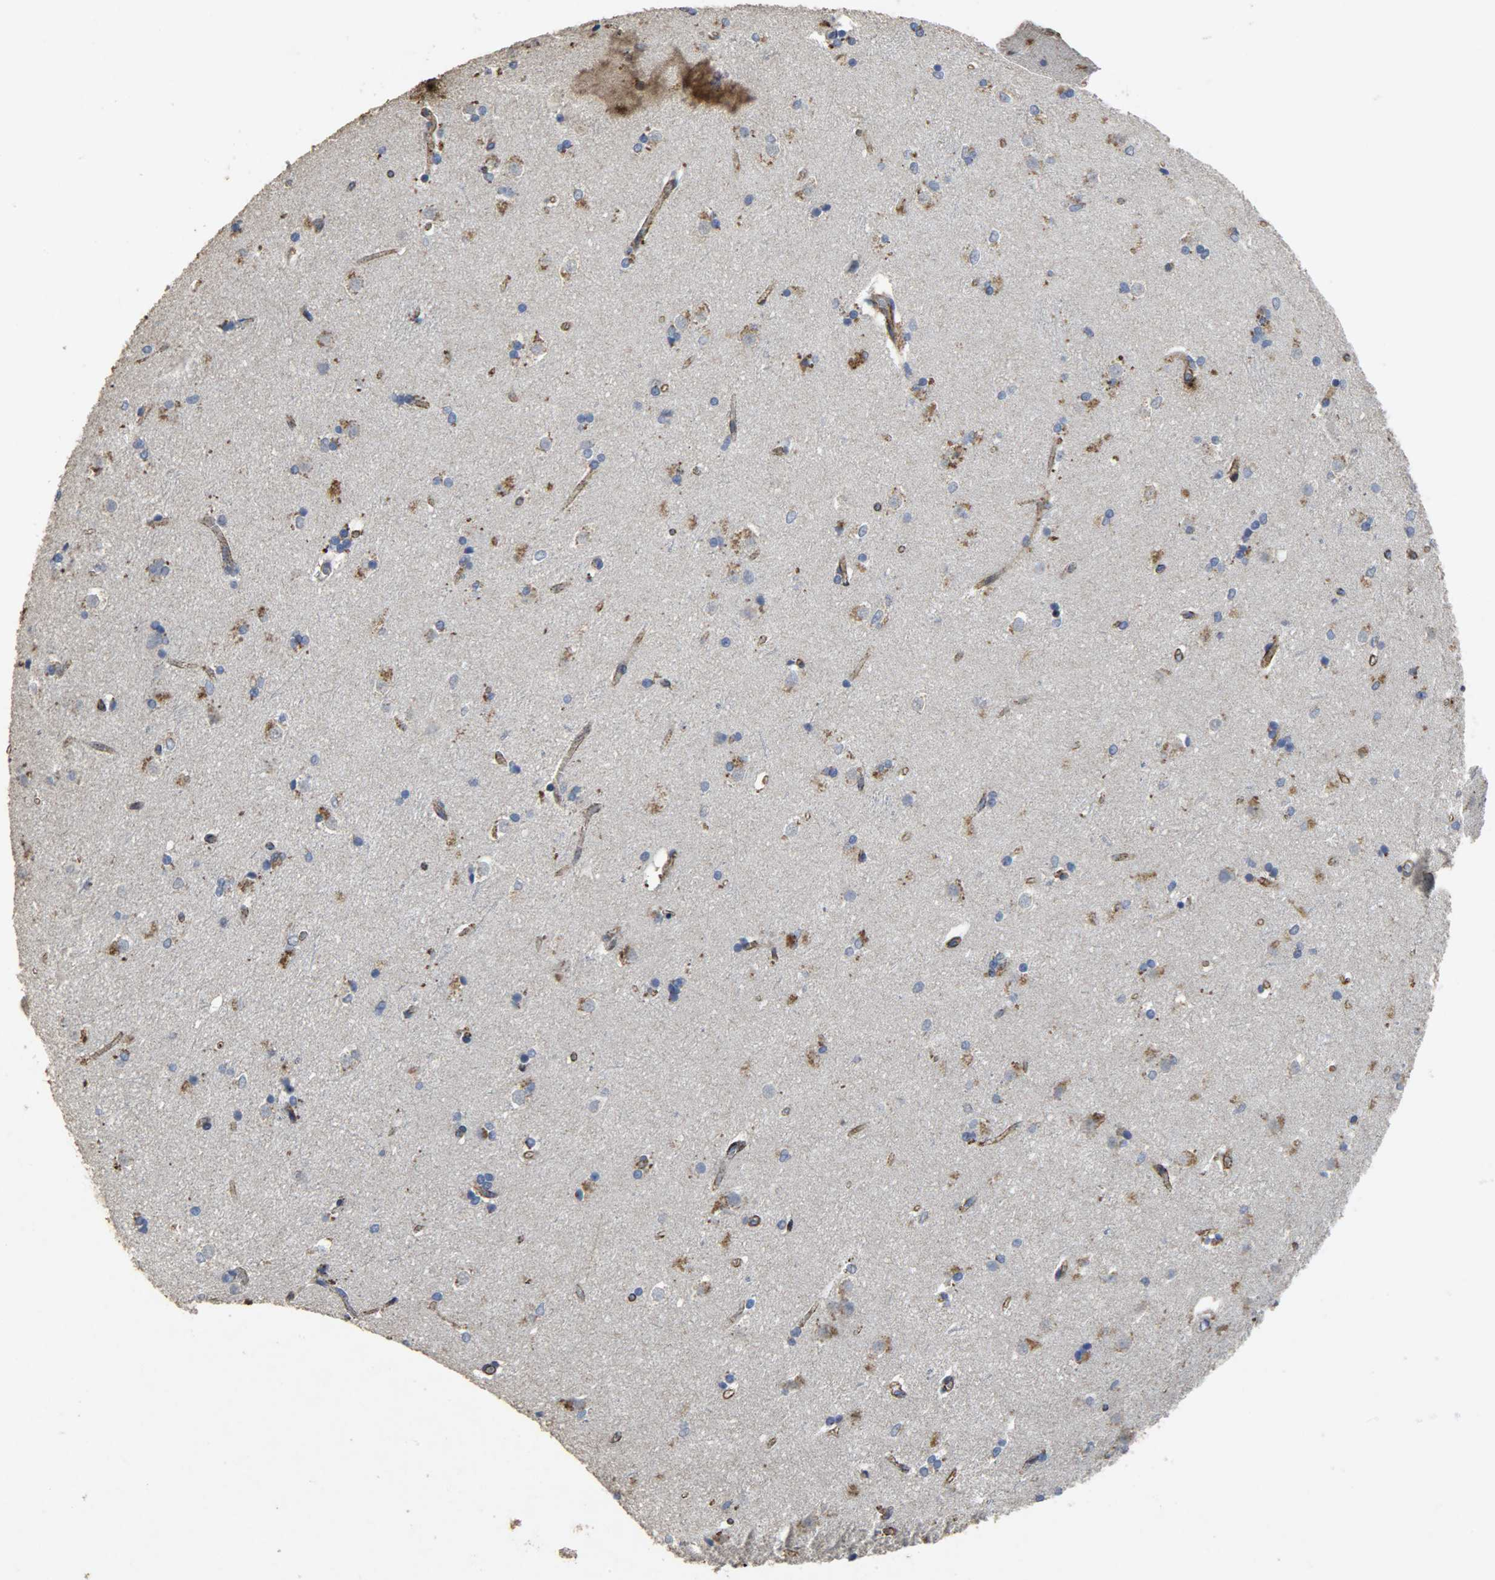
{"staining": {"intensity": "moderate", "quantity": "<25%", "location": "cytoplasmic/membranous"}, "tissue": "caudate", "cell_type": "Glial cells", "image_type": "normal", "snomed": [{"axis": "morphology", "description": "Normal tissue, NOS"}, {"axis": "topography", "description": "Lateral ventricle wall"}], "caption": "The immunohistochemical stain labels moderate cytoplasmic/membranous positivity in glial cells of unremarkable caudate. (IHC, brightfield microscopy, high magnification).", "gene": "TPM4", "patient": {"sex": "female", "age": 19}}